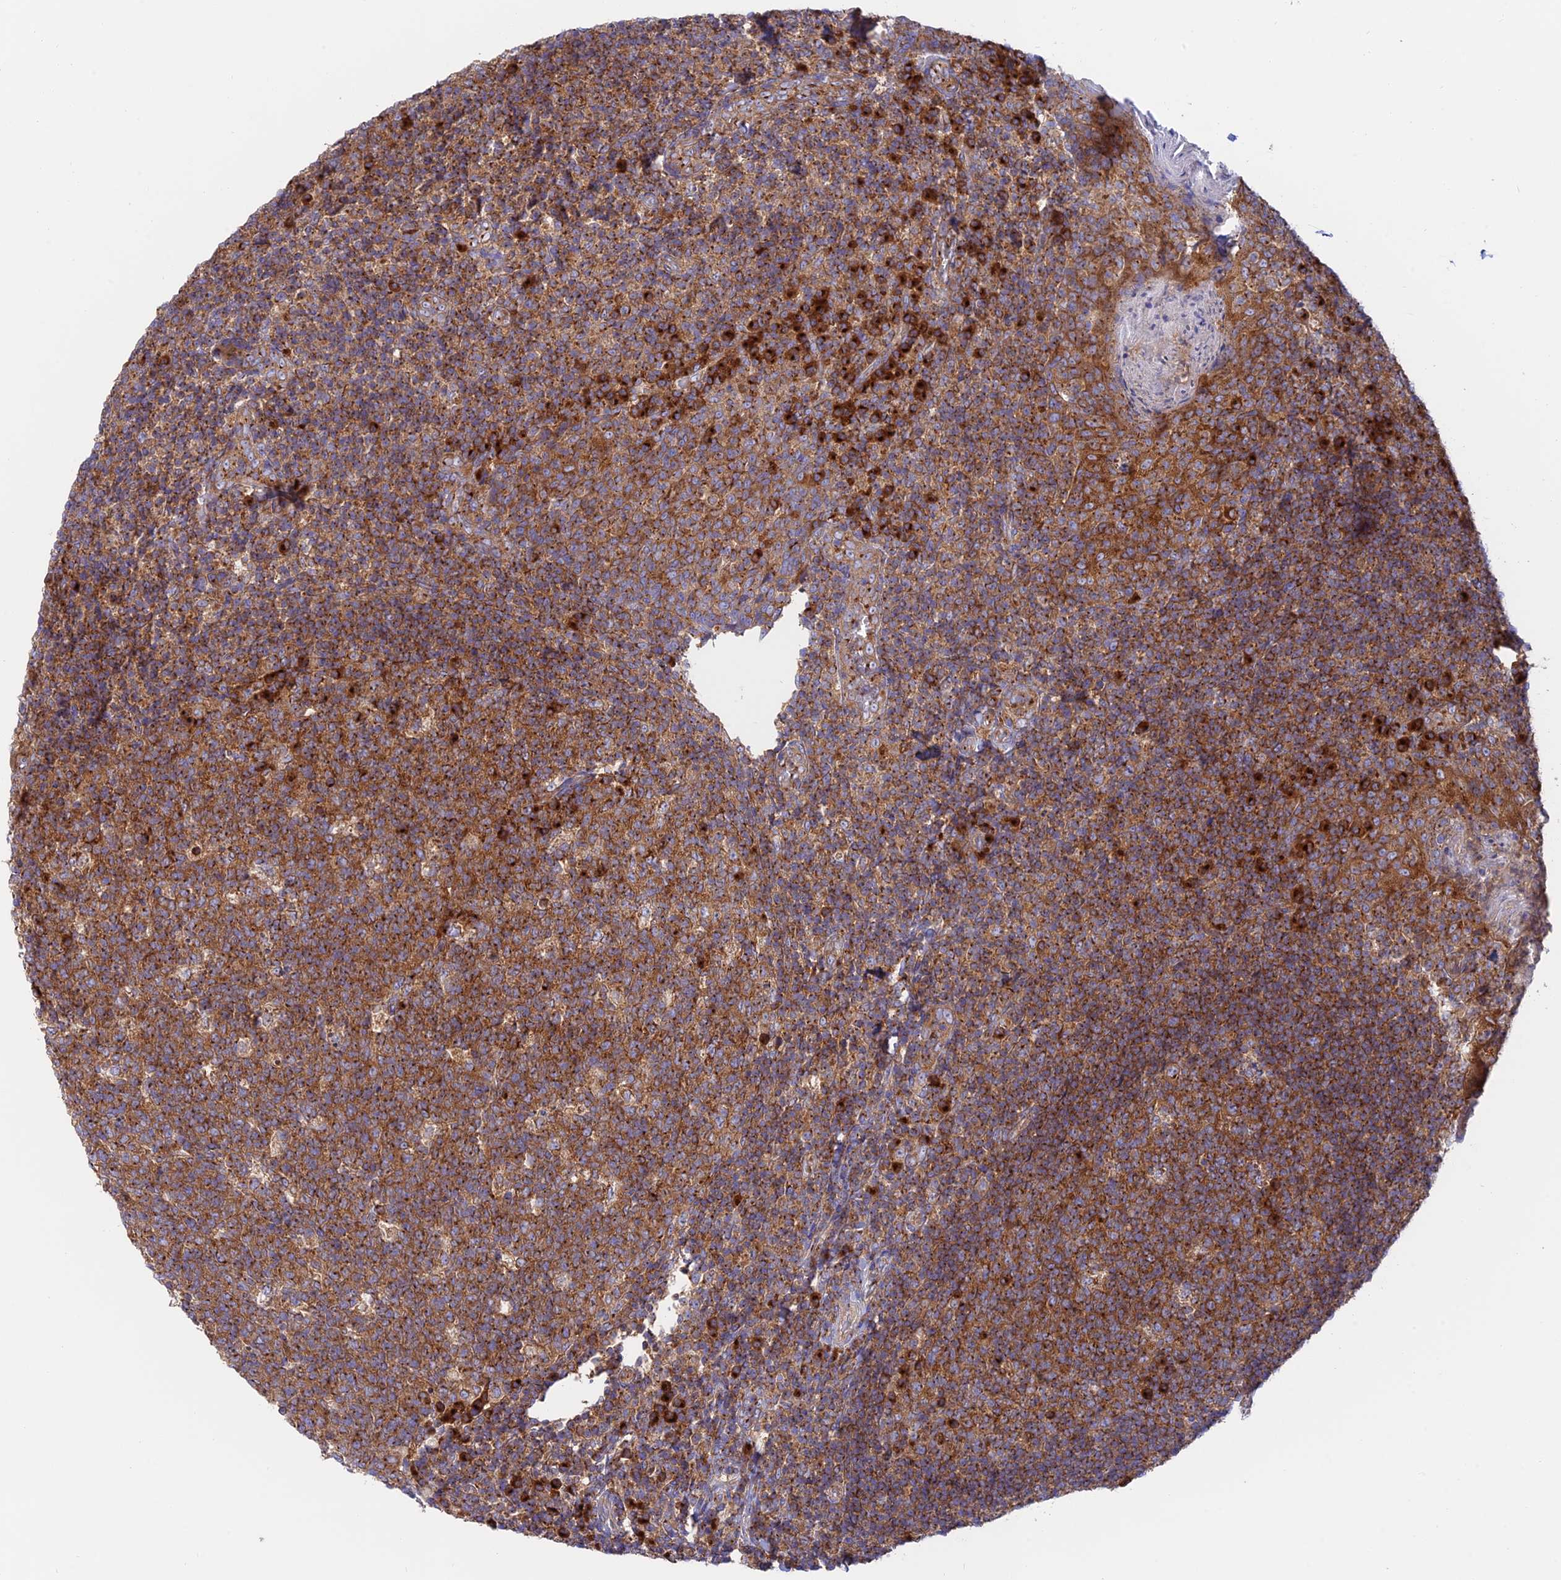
{"staining": {"intensity": "moderate", "quantity": ">75%", "location": "cytoplasmic/membranous"}, "tissue": "tonsil", "cell_type": "Germinal center cells", "image_type": "normal", "snomed": [{"axis": "morphology", "description": "Normal tissue, NOS"}, {"axis": "topography", "description": "Tonsil"}], "caption": "Immunohistochemistry (IHC) image of normal tonsil: tonsil stained using immunohistochemistry (IHC) exhibits medium levels of moderate protein expression localized specifically in the cytoplasmic/membranous of germinal center cells, appearing as a cytoplasmic/membranous brown color.", "gene": "GOLGA3", "patient": {"sex": "male", "age": 17}}